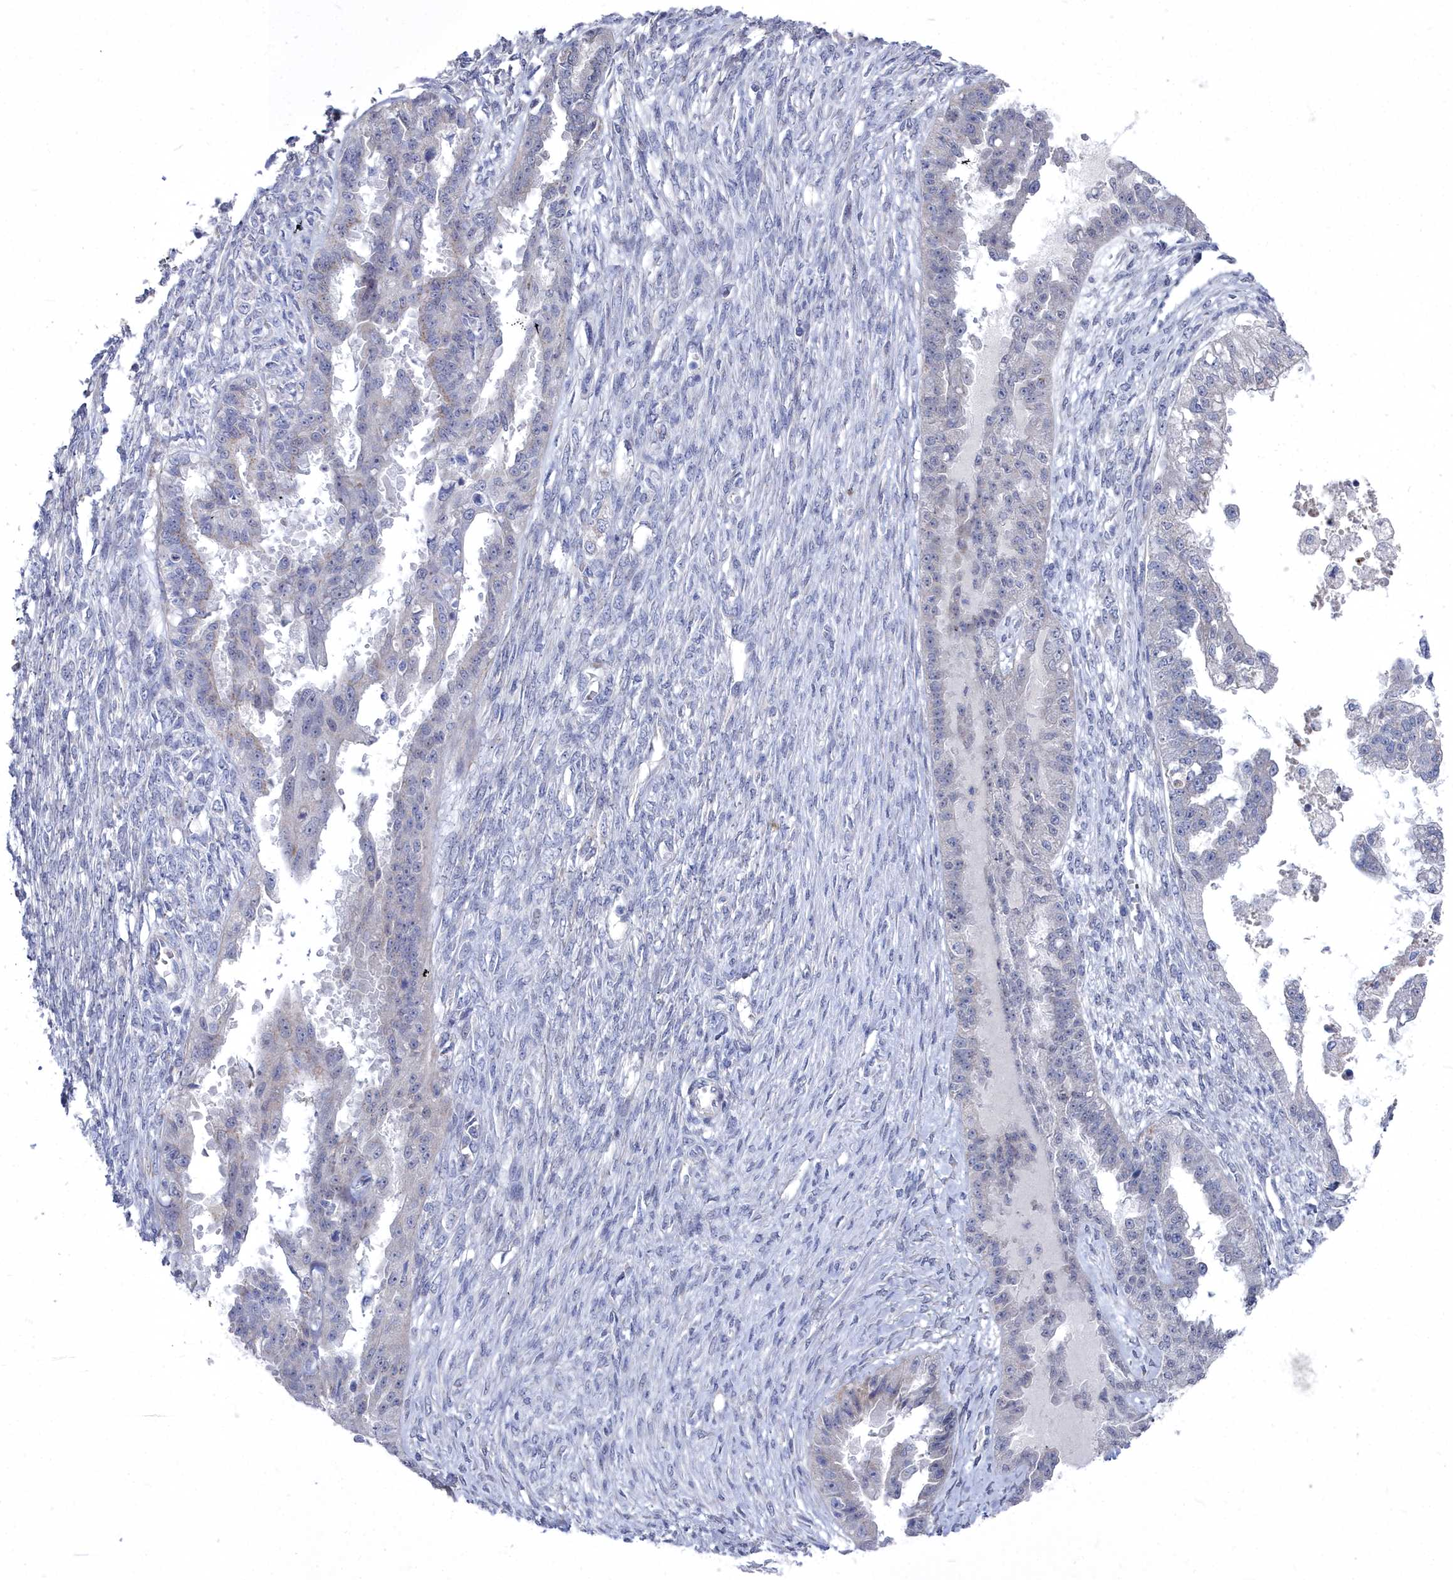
{"staining": {"intensity": "negative", "quantity": "none", "location": "none"}, "tissue": "ovarian cancer", "cell_type": "Tumor cells", "image_type": "cancer", "snomed": [{"axis": "morphology", "description": "Cystadenocarcinoma, serous, NOS"}, {"axis": "topography", "description": "Ovary"}], "caption": "This is an immunohistochemistry histopathology image of ovarian serous cystadenocarcinoma. There is no staining in tumor cells.", "gene": "SHISAL2A", "patient": {"sex": "female", "age": 58}}